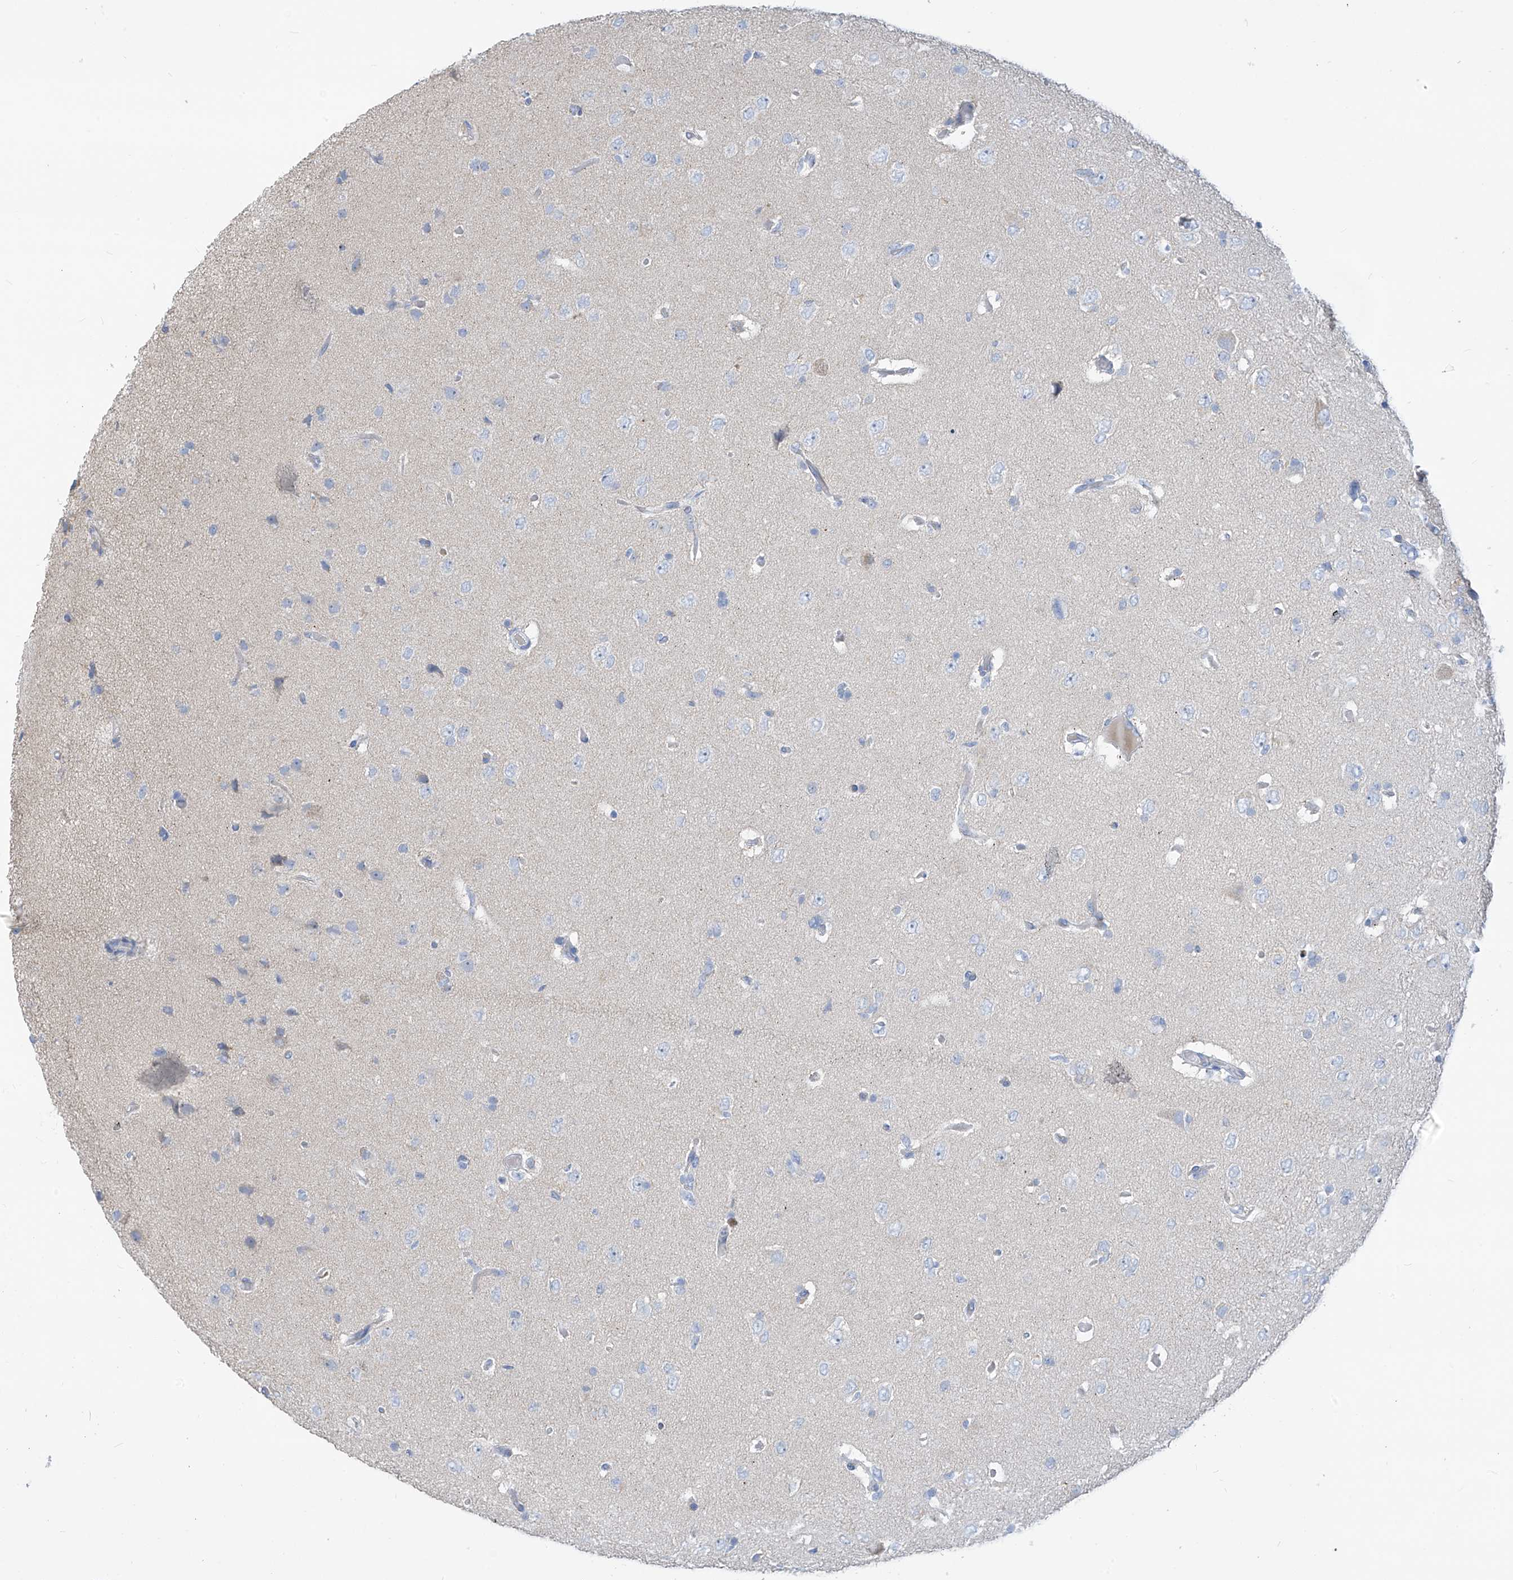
{"staining": {"intensity": "negative", "quantity": "none", "location": "none"}, "tissue": "glioma", "cell_type": "Tumor cells", "image_type": "cancer", "snomed": [{"axis": "morphology", "description": "Glioma, malignant, High grade"}, {"axis": "topography", "description": "Brain"}], "caption": "Tumor cells show no significant protein expression in glioma. The staining is performed using DAB (3,3'-diaminobenzidine) brown chromogen with nuclei counter-stained in using hematoxylin.", "gene": "ZNF404", "patient": {"sex": "female", "age": 59}}